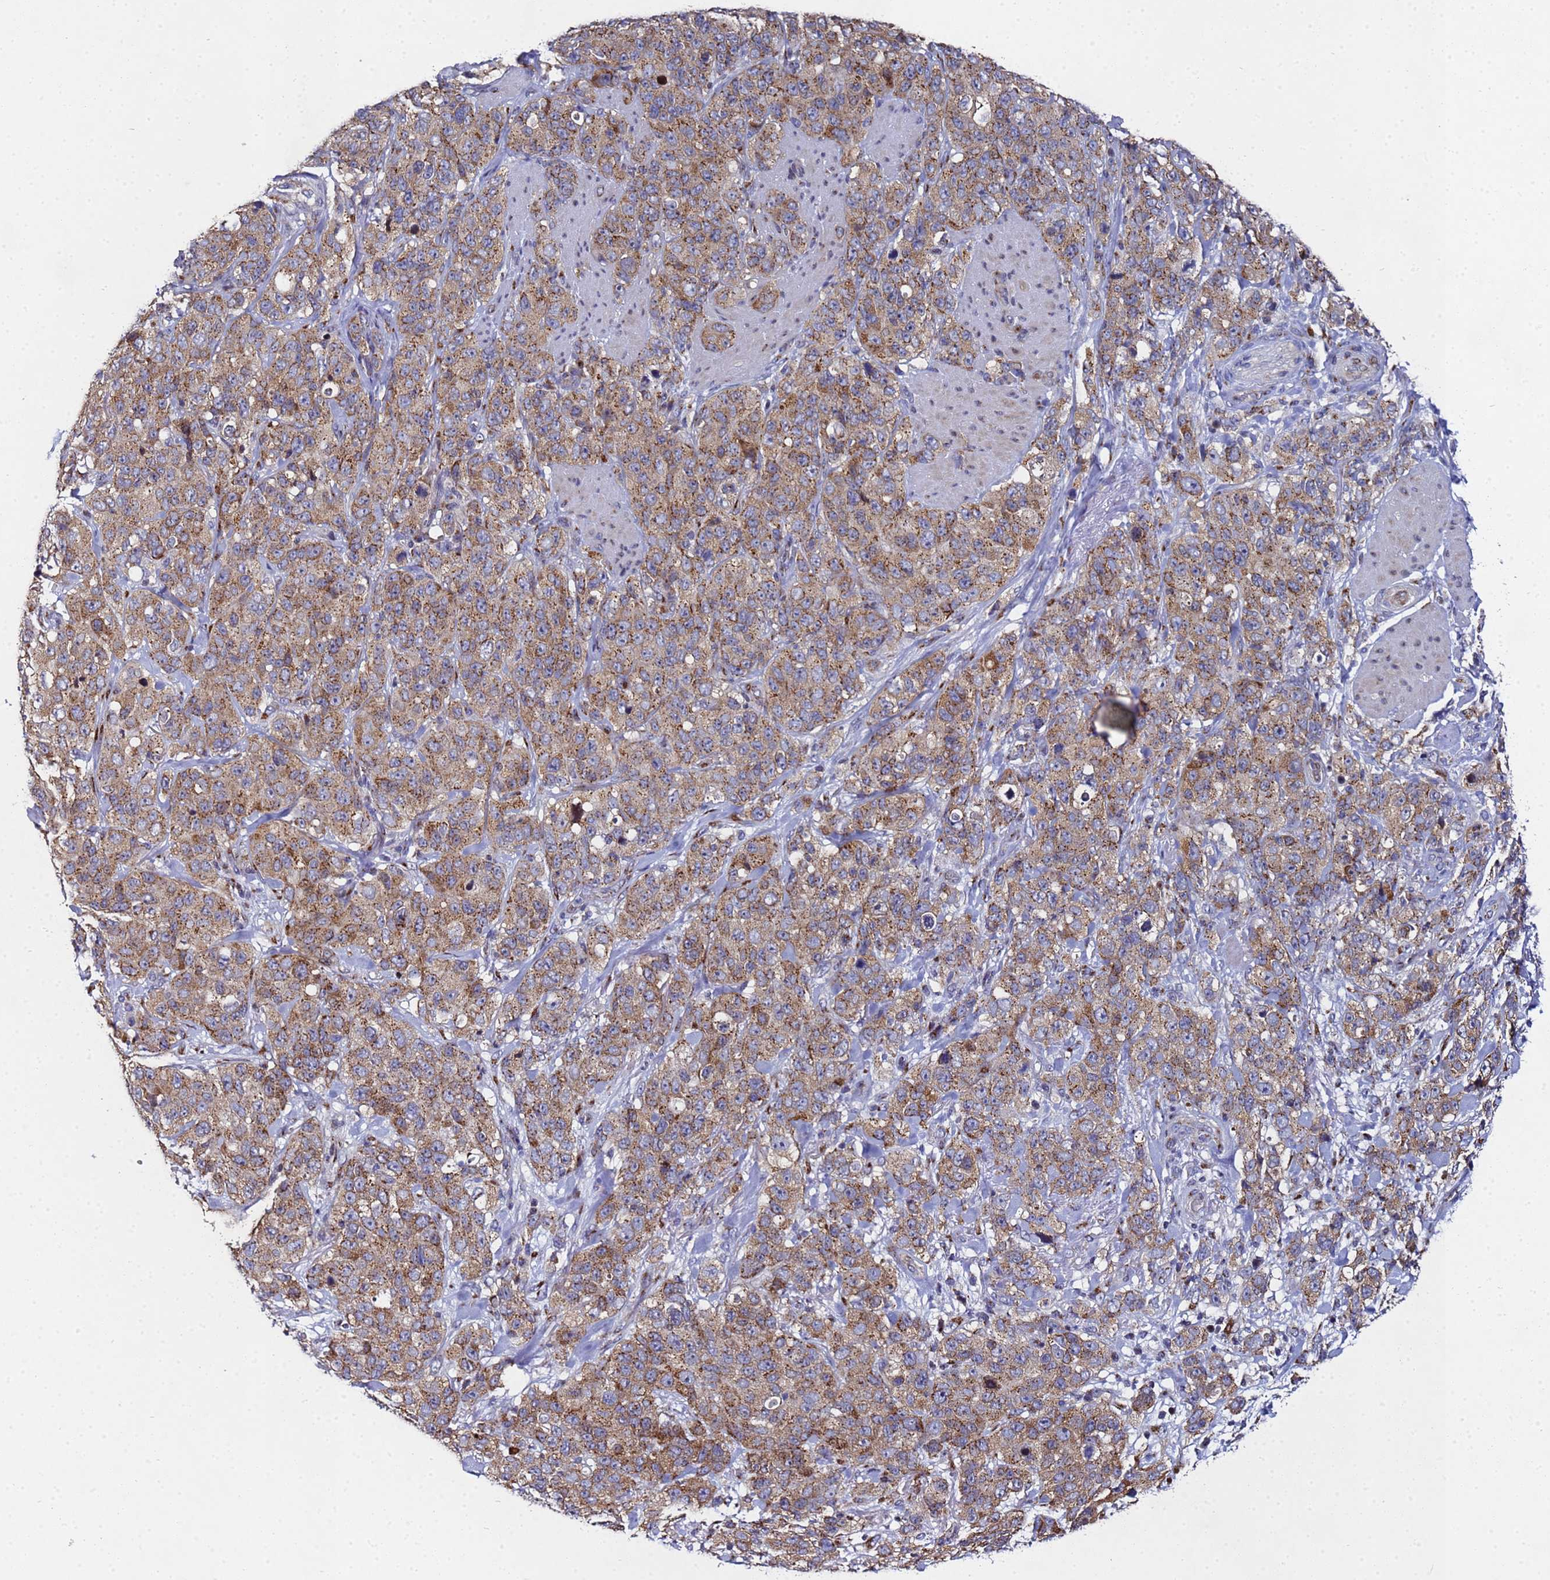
{"staining": {"intensity": "moderate", "quantity": ">75%", "location": "cytoplasmic/membranous"}, "tissue": "stomach cancer", "cell_type": "Tumor cells", "image_type": "cancer", "snomed": [{"axis": "morphology", "description": "Adenocarcinoma, NOS"}, {"axis": "topography", "description": "Stomach"}], "caption": "An image showing moderate cytoplasmic/membranous expression in about >75% of tumor cells in adenocarcinoma (stomach), as visualized by brown immunohistochemical staining.", "gene": "NSUN6", "patient": {"sex": "male", "age": 48}}